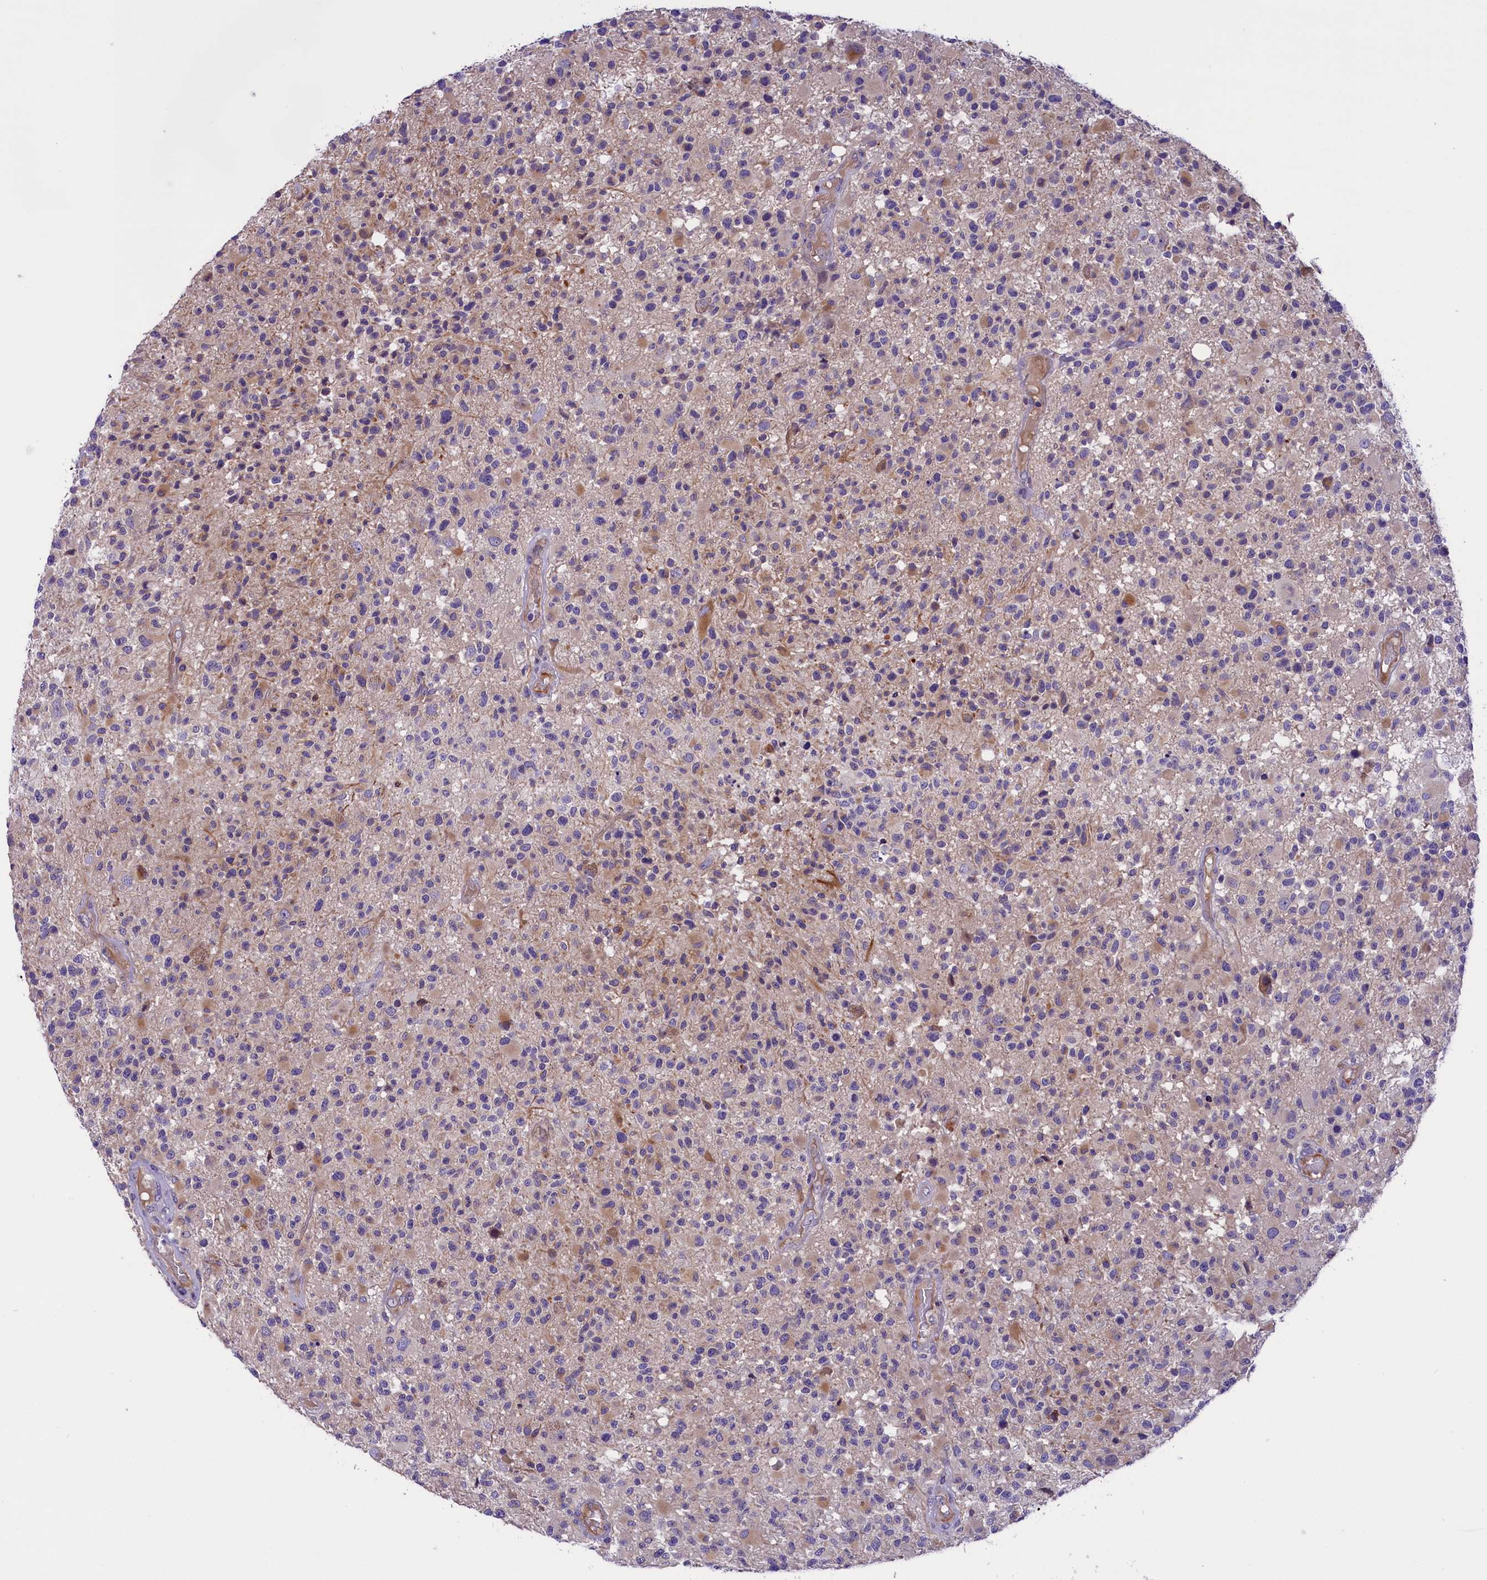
{"staining": {"intensity": "weak", "quantity": "<25%", "location": "cytoplasmic/membranous"}, "tissue": "glioma", "cell_type": "Tumor cells", "image_type": "cancer", "snomed": [{"axis": "morphology", "description": "Glioma, malignant, High grade"}, {"axis": "morphology", "description": "Glioblastoma, NOS"}, {"axis": "topography", "description": "Brain"}], "caption": "Immunohistochemical staining of glioma displays no significant expression in tumor cells.", "gene": "CCDC32", "patient": {"sex": "male", "age": 60}}